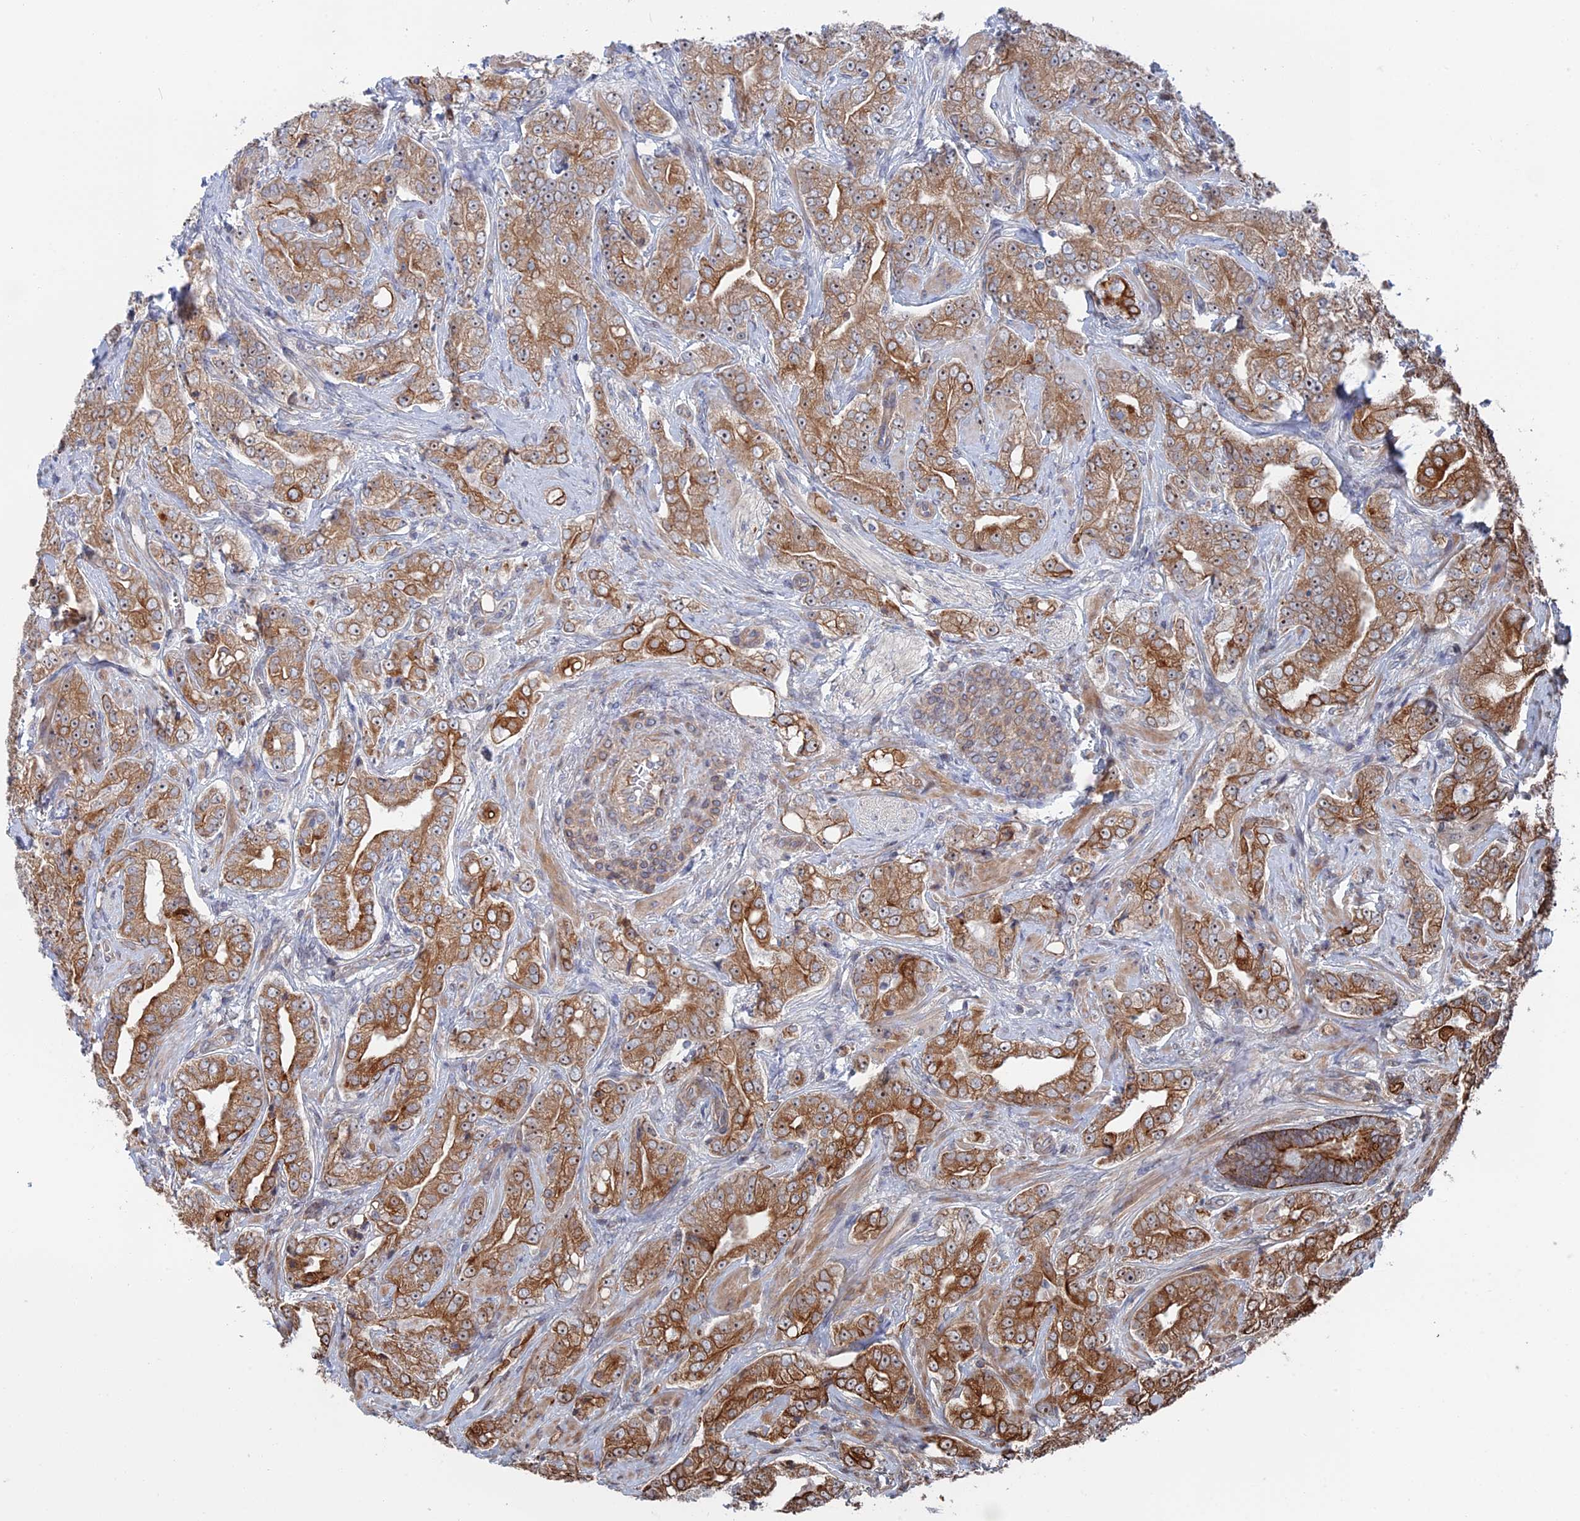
{"staining": {"intensity": "moderate", "quantity": ">75%", "location": "cytoplasmic/membranous,nuclear"}, "tissue": "prostate cancer", "cell_type": "Tumor cells", "image_type": "cancer", "snomed": [{"axis": "morphology", "description": "Adenocarcinoma, Low grade"}, {"axis": "topography", "description": "Prostate"}], "caption": "Brown immunohistochemical staining in prostate cancer reveals moderate cytoplasmic/membranous and nuclear staining in approximately >75% of tumor cells.", "gene": "IL7", "patient": {"sex": "male", "age": 67}}